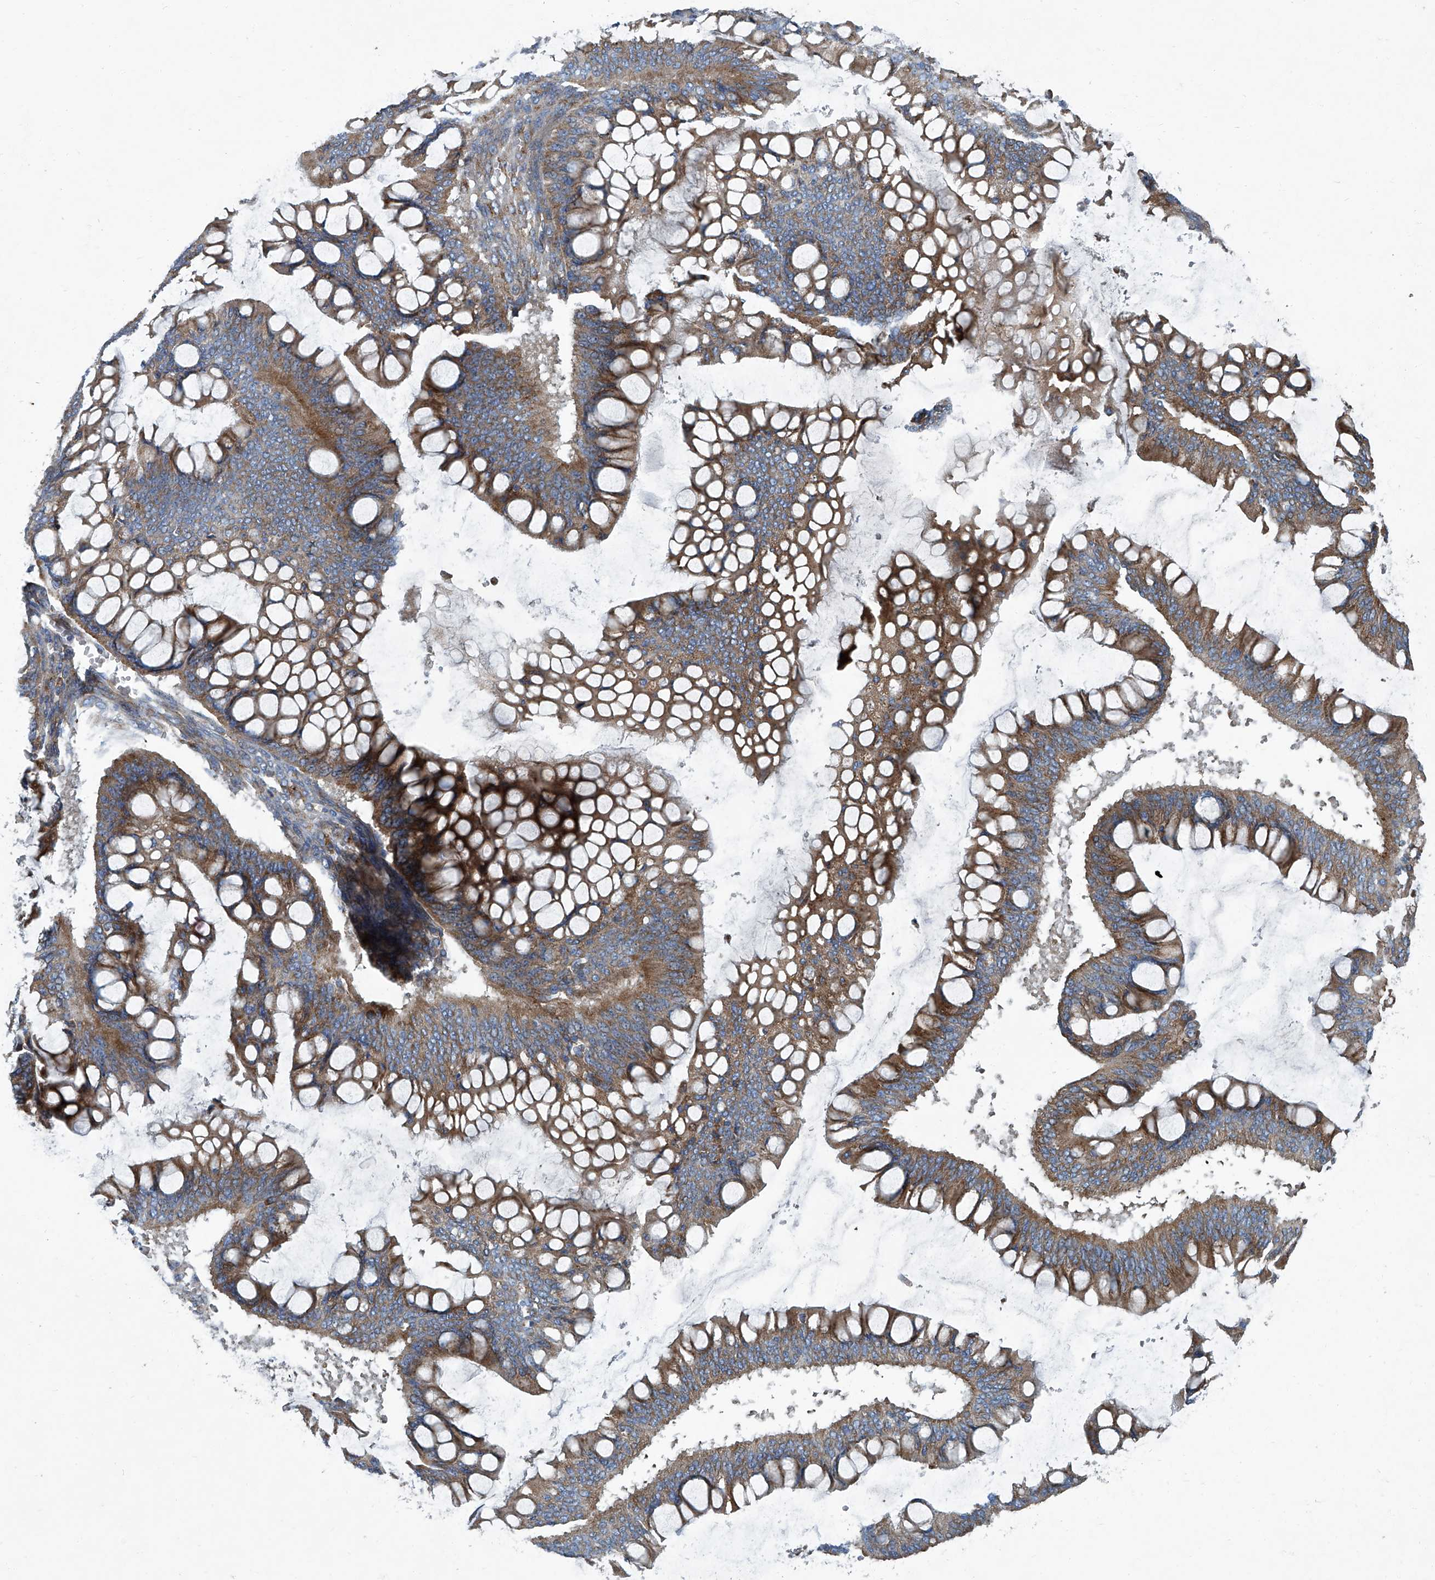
{"staining": {"intensity": "moderate", "quantity": ">75%", "location": "cytoplasmic/membranous"}, "tissue": "ovarian cancer", "cell_type": "Tumor cells", "image_type": "cancer", "snomed": [{"axis": "morphology", "description": "Cystadenocarcinoma, mucinous, NOS"}, {"axis": "topography", "description": "Ovary"}], "caption": "This image displays immunohistochemistry (IHC) staining of human ovarian cancer, with medium moderate cytoplasmic/membranous staining in about >75% of tumor cells.", "gene": "PIGH", "patient": {"sex": "female", "age": 73}}